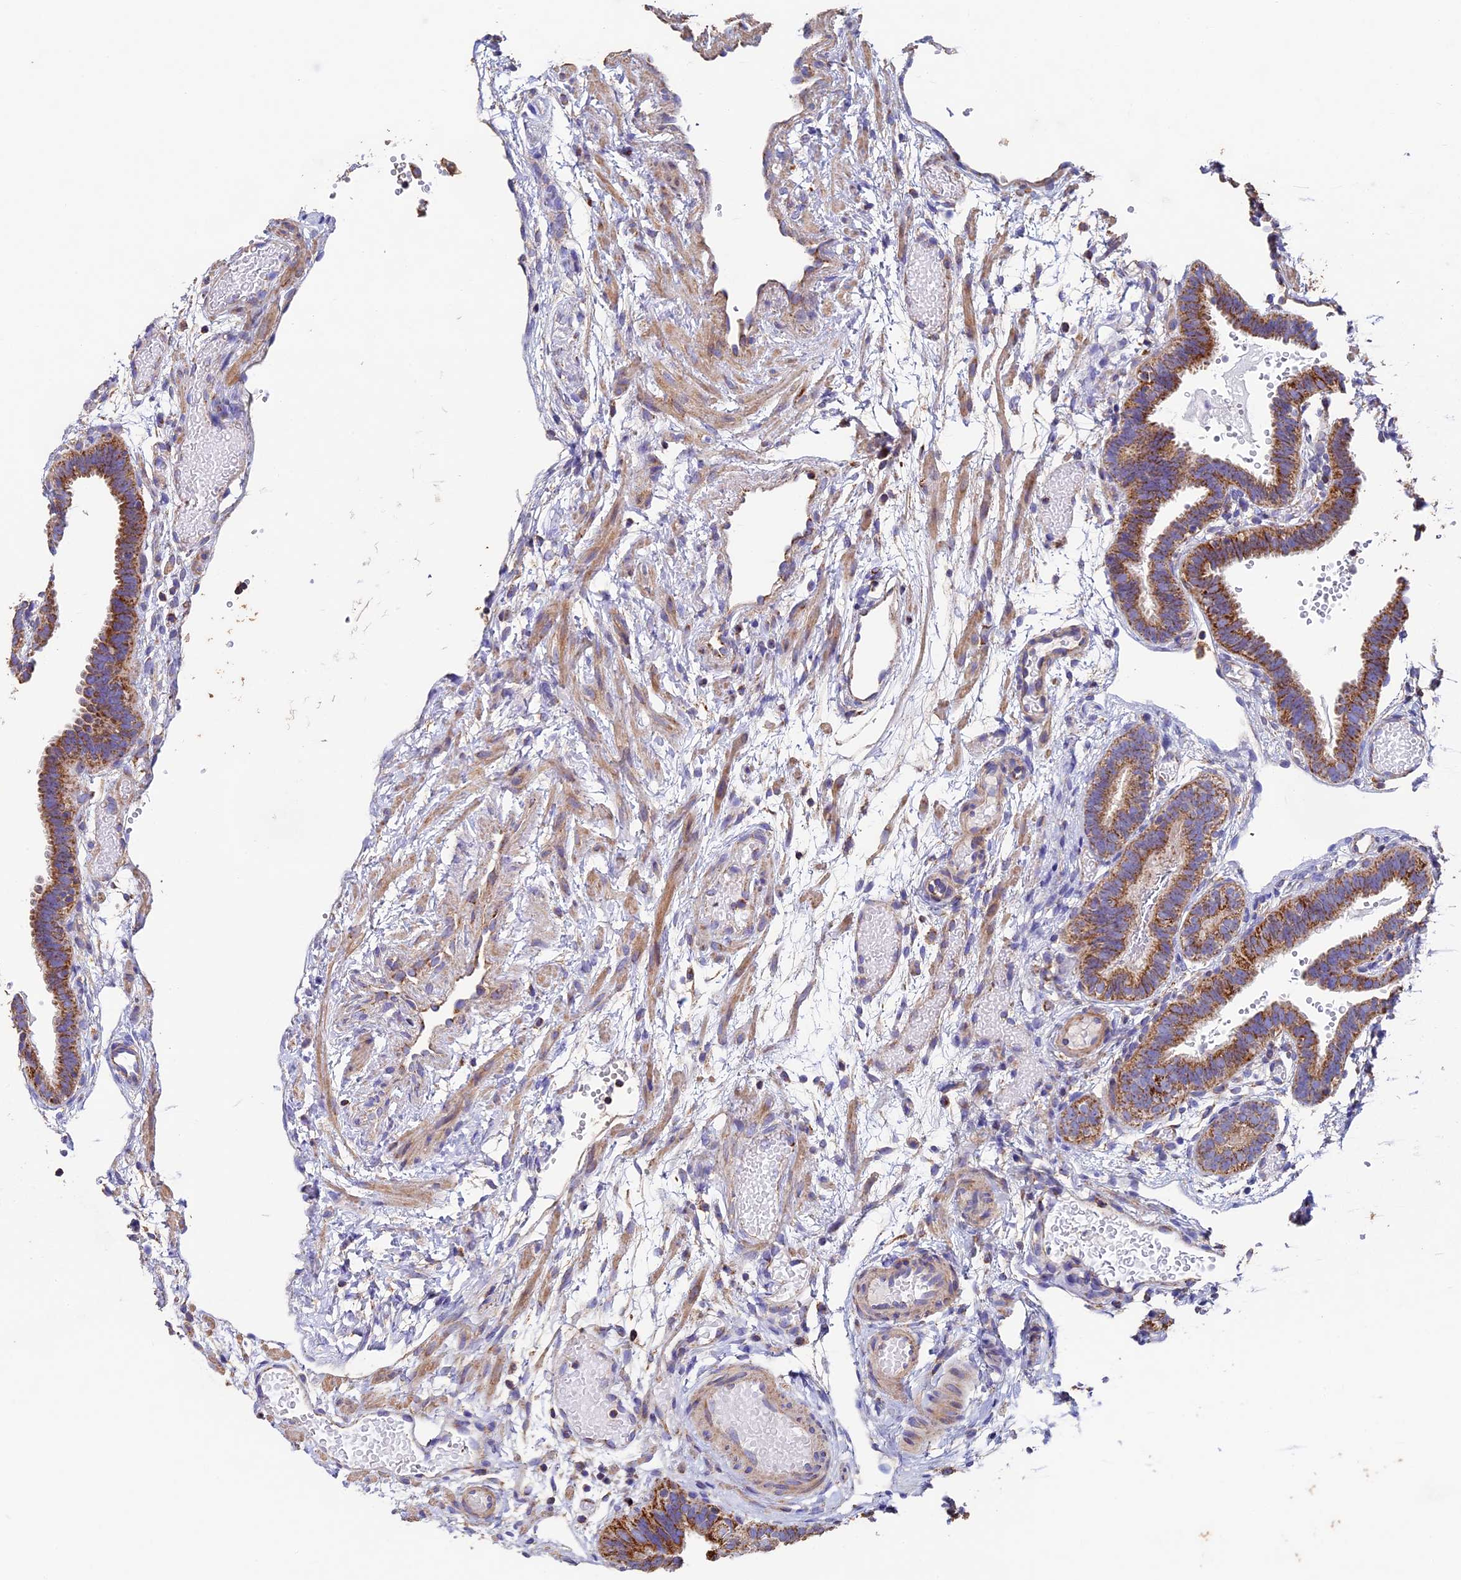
{"staining": {"intensity": "strong", "quantity": ">75%", "location": "cytoplasmic/membranous"}, "tissue": "fallopian tube", "cell_type": "Glandular cells", "image_type": "normal", "snomed": [{"axis": "morphology", "description": "Normal tissue, NOS"}, {"axis": "topography", "description": "Fallopian tube"}], "caption": "Immunohistochemical staining of benign human fallopian tube demonstrates high levels of strong cytoplasmic/membranous positivity in approximately >75% of glandular cells. (DAB = brown stain, brightfield microscopy at high magnification).", "gene": "ADAT1", "patient": {"sex": "female", "age": 37}}